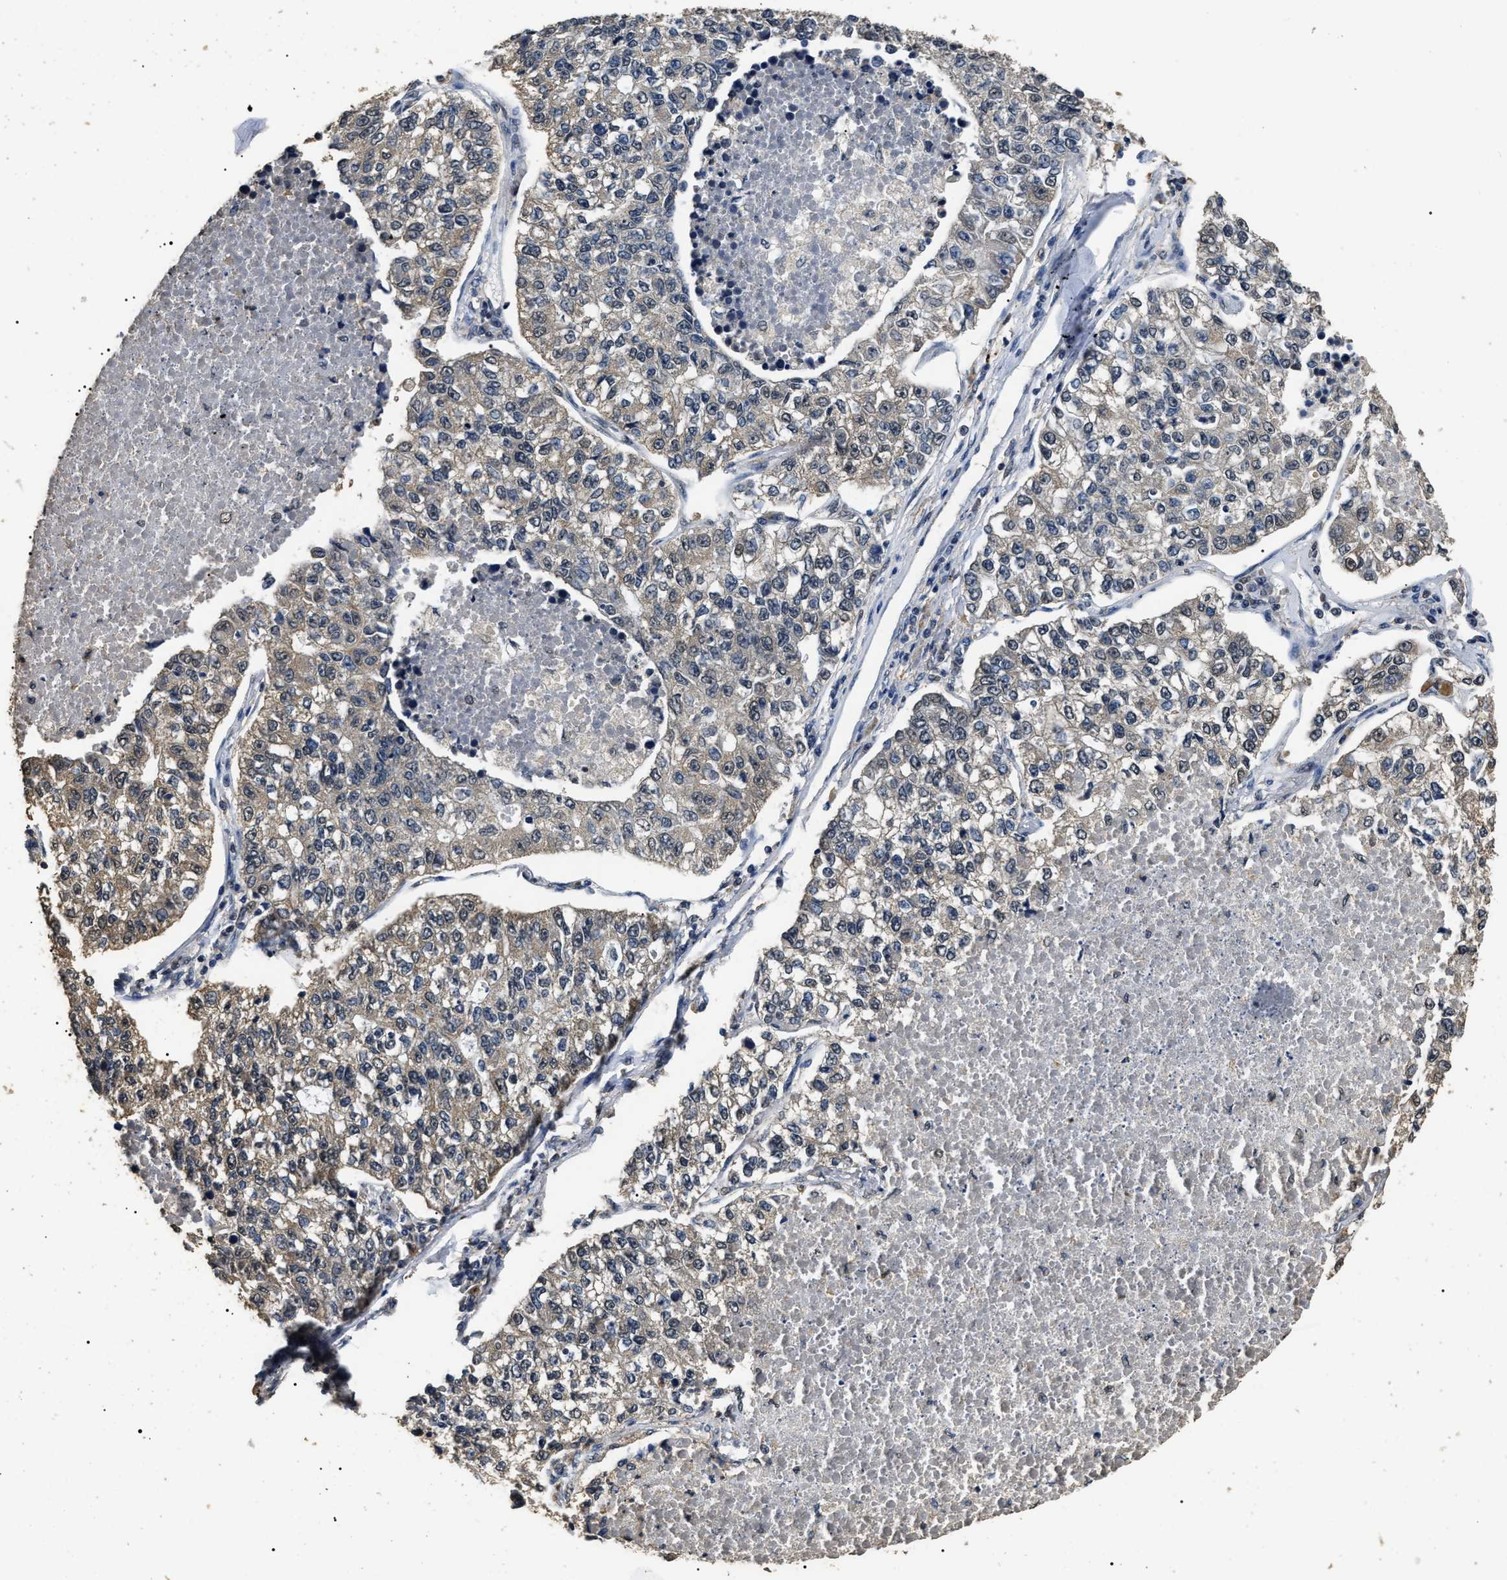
{"staining": {"intensity": "weak", "quantity": "25%-75%", "location": "cytoplasmic/membranous,nuclear"}, "tissue": "lung cancer", "cell_type": "Tumor cells", "image_type": "cancer", "snomed": [{"axis": "morphology", "description": "Adenocarcinoma, NOS"}, {"axis": "topography", "description": "Lung"}], "caption": "This photomicrograph shows IHC staining of lung cancer, with low weak cytoplasmic/membranous and nuclear positivity in about 25%-75% of tumor cells.", "gene": "PSMD8", "patient": {"sex": "male", "age": 49}}